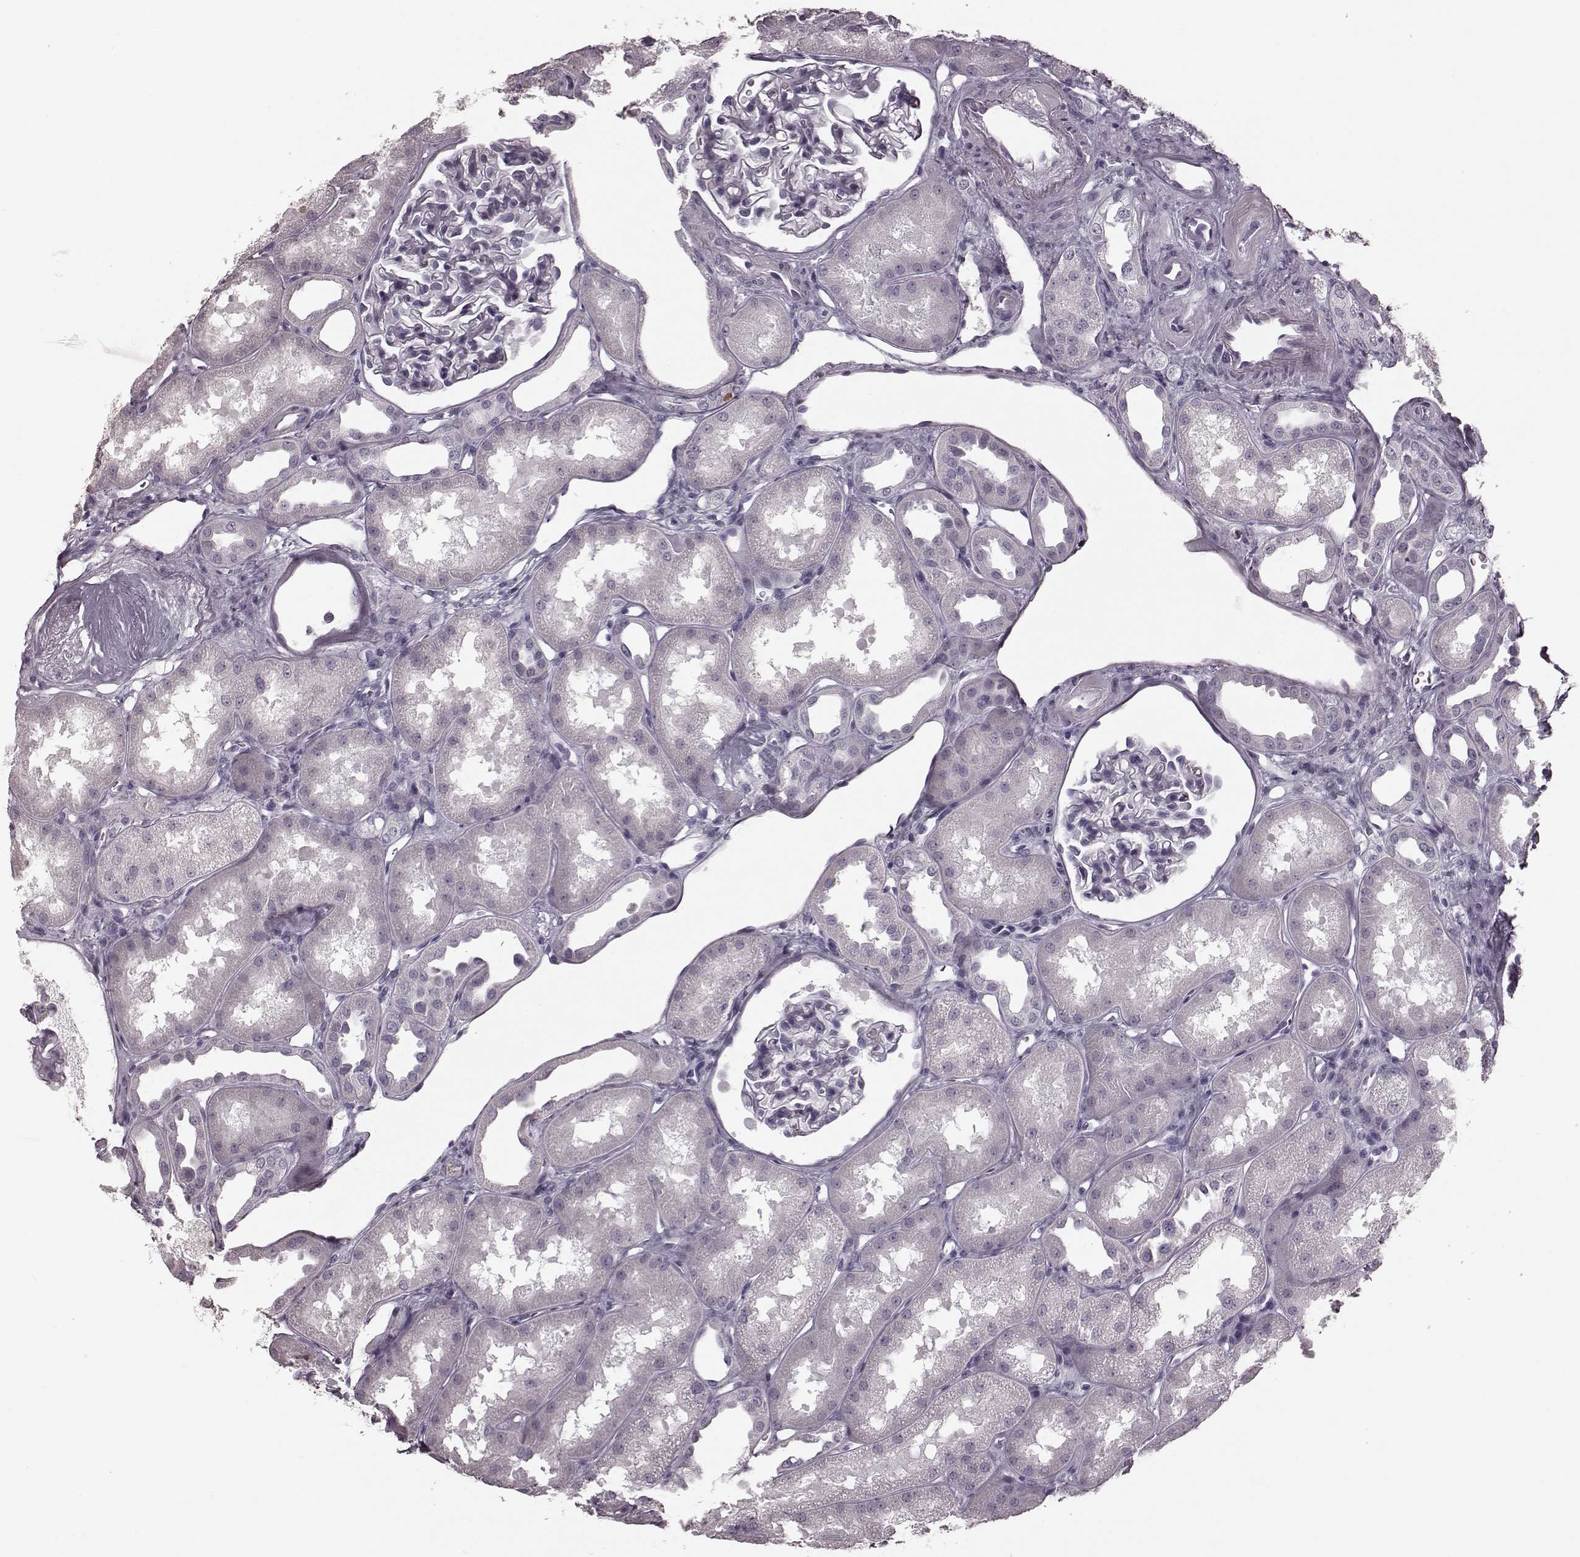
{"staining": {"intensity": "negative", "quantity": "none", "location": "none"}, "tissue": "kidney", "cell_type": "Cells in glomeruli", "image_type": "normal", "snomed": [{"axis": "morphology", "description": "Normal tissue, NOS"}, {"axis": "topography", "description": "Kidney"}], "caption": "This is an immunohistochemistry image of normal human kidney. There is no positivity in cells in glomeruli.", "gene": "TRPM1", "patient": {"sex": "male", "age": 61}}